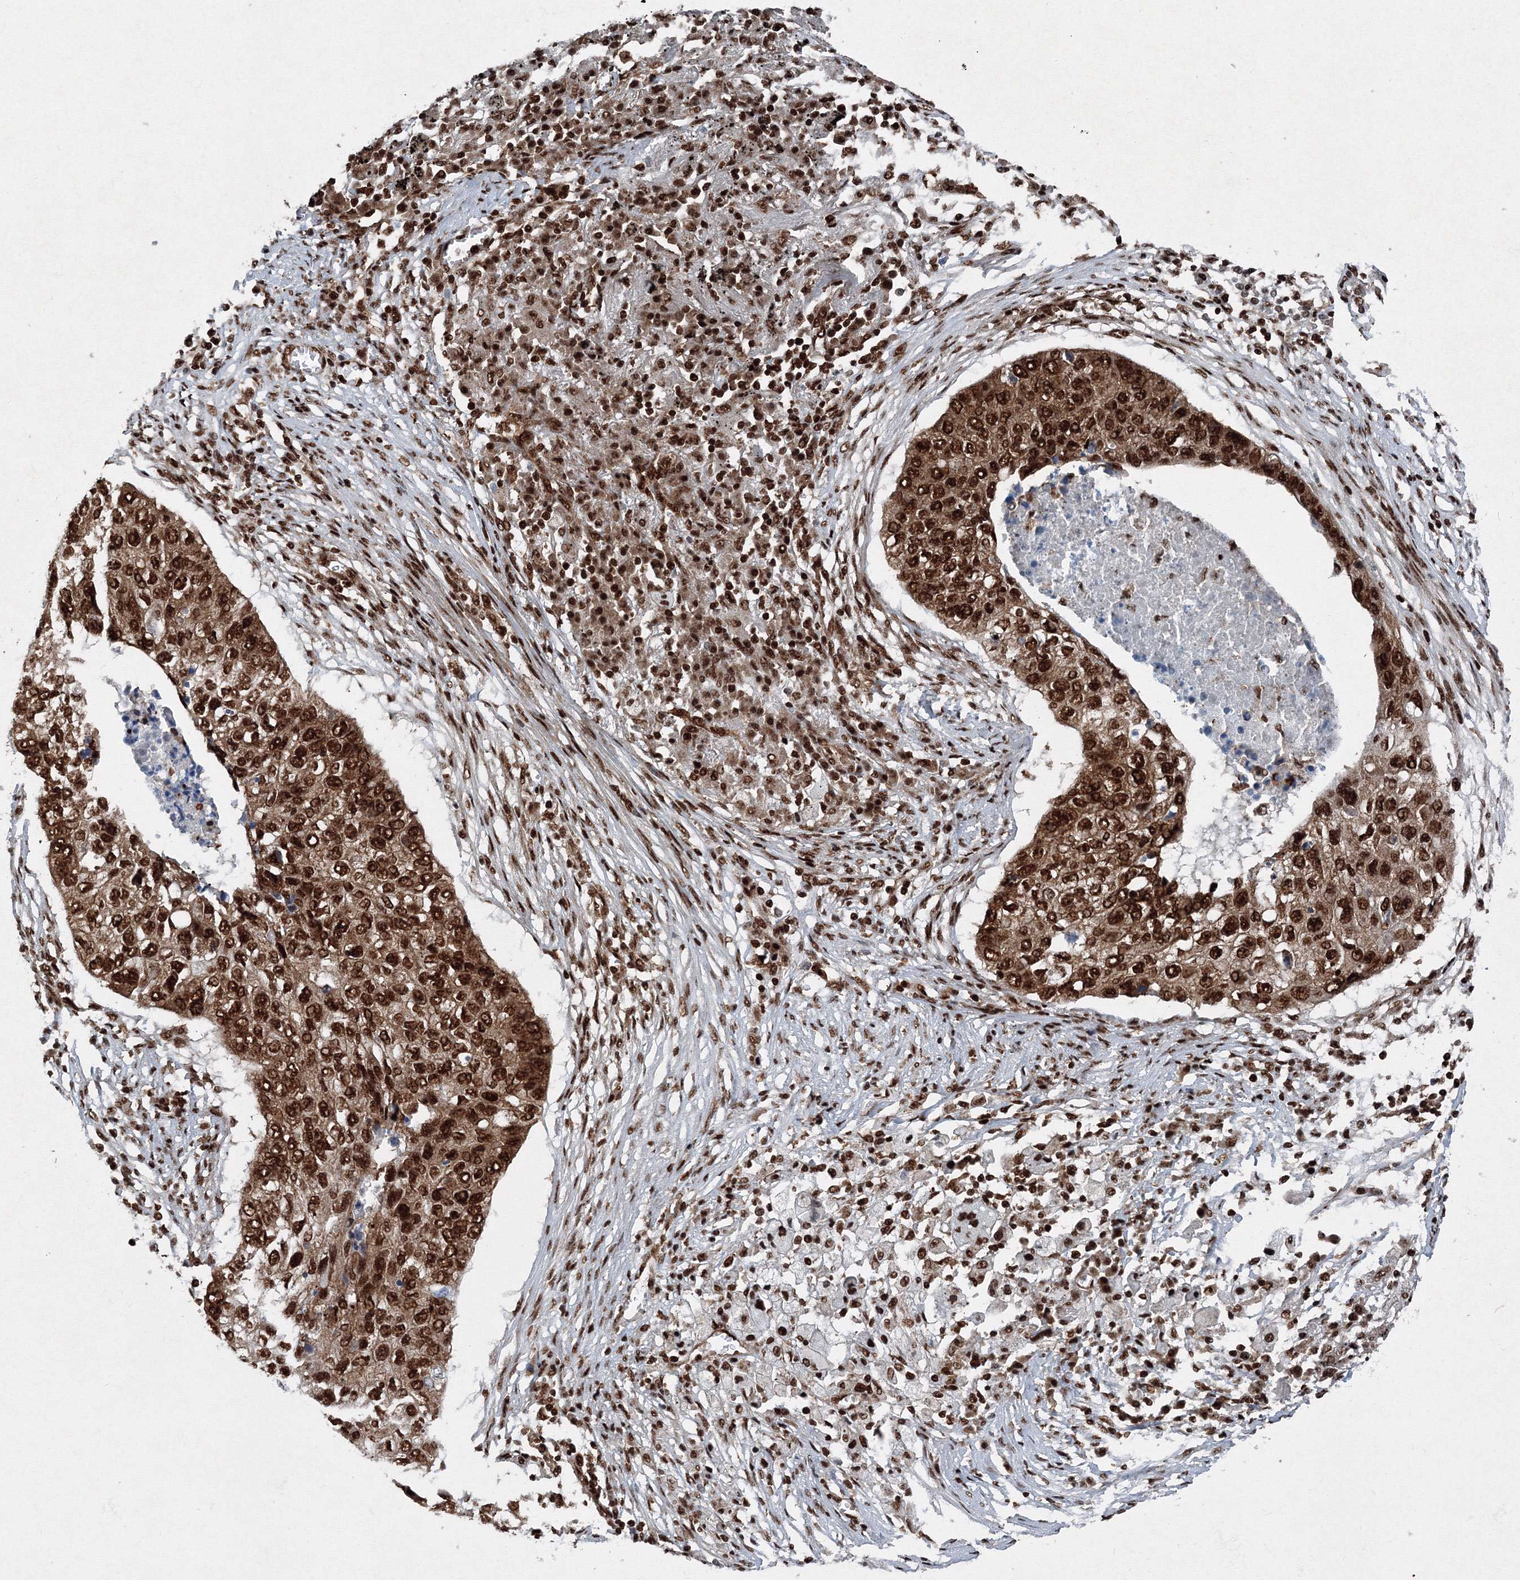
{"staining": {"intensity": "strong", "quantity": ">75%", "location": "cytoplasmic/membranous,nuclear"}, "tissue": "lung cancer", "cell_type": "Tumor cells", "image_type": "cancer", "snomed": [{"axis": "morphology", "description": "Squamous cell carcinoma, NOS"}, {"axis": "topography", "description": "Lung"}], "caption": "Tumor cells exhibit strong cytoplasmic/membranous and nuclear positivity in approximately >75% of cells in squamous cell carcinoma (lung).", "gene": "SNRPC", "patient": {"sex": "female", "age": 63}}